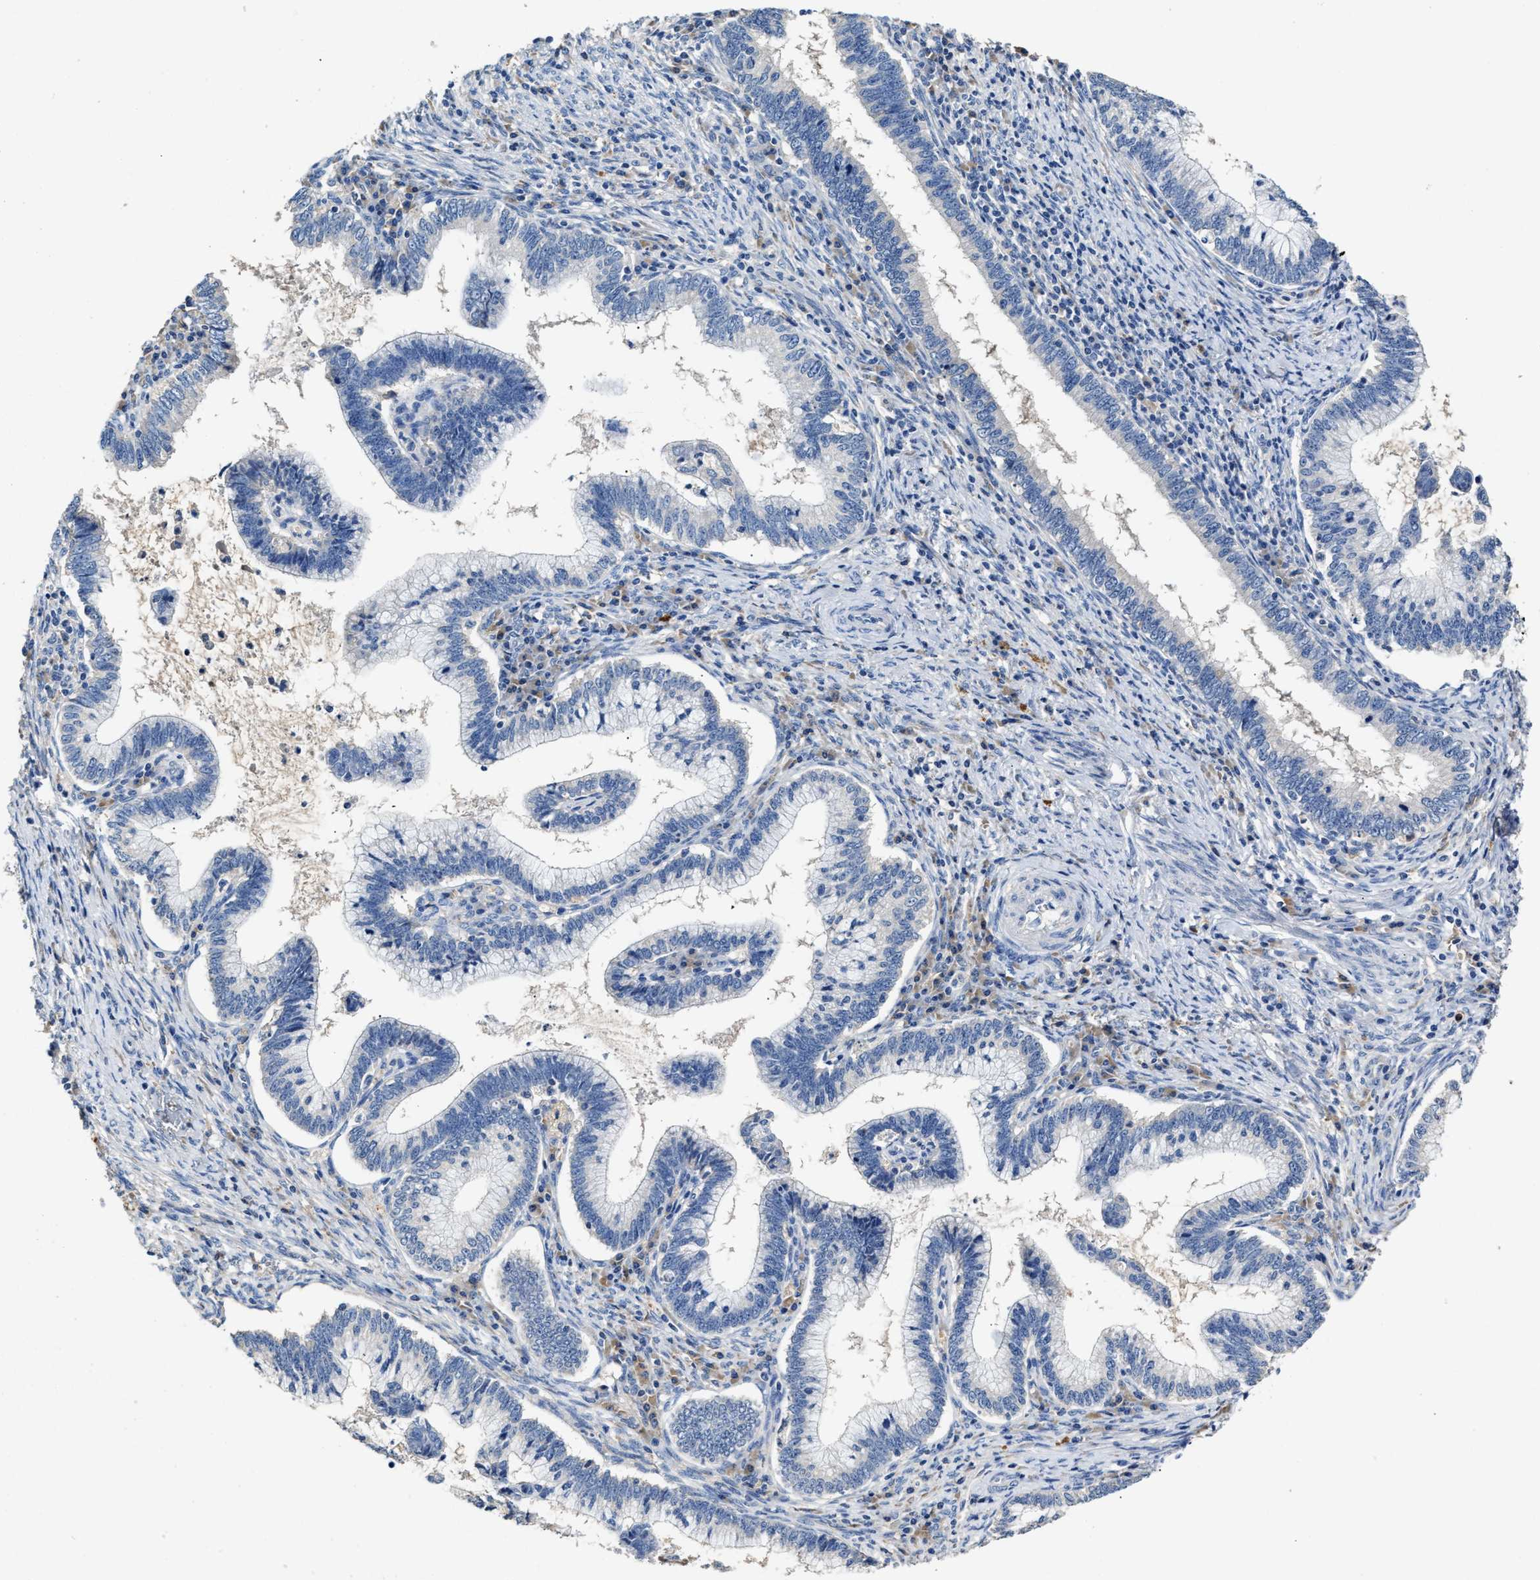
{"staining": {"intensity": "negative", "quantity": "none", "location": "none"}, "tissue": "cervical cancer", "cell_type": "Tumor cells", "image_type": "cancer", "snomed": [{"axis": "morphology", "description": "Adenocarcinoma, NOS"}, {"axis": "topography", "description": "Cervix"}], "caption": "An immunohistochemistry (IHC) photomicrograph of adenocarcinoma (cervical) is shown. There is no staining in tumor cells of adenocarcinoma (cervical).", "gene": "SLCO2B1", "patient": {"sex": "female", "age": 36}}